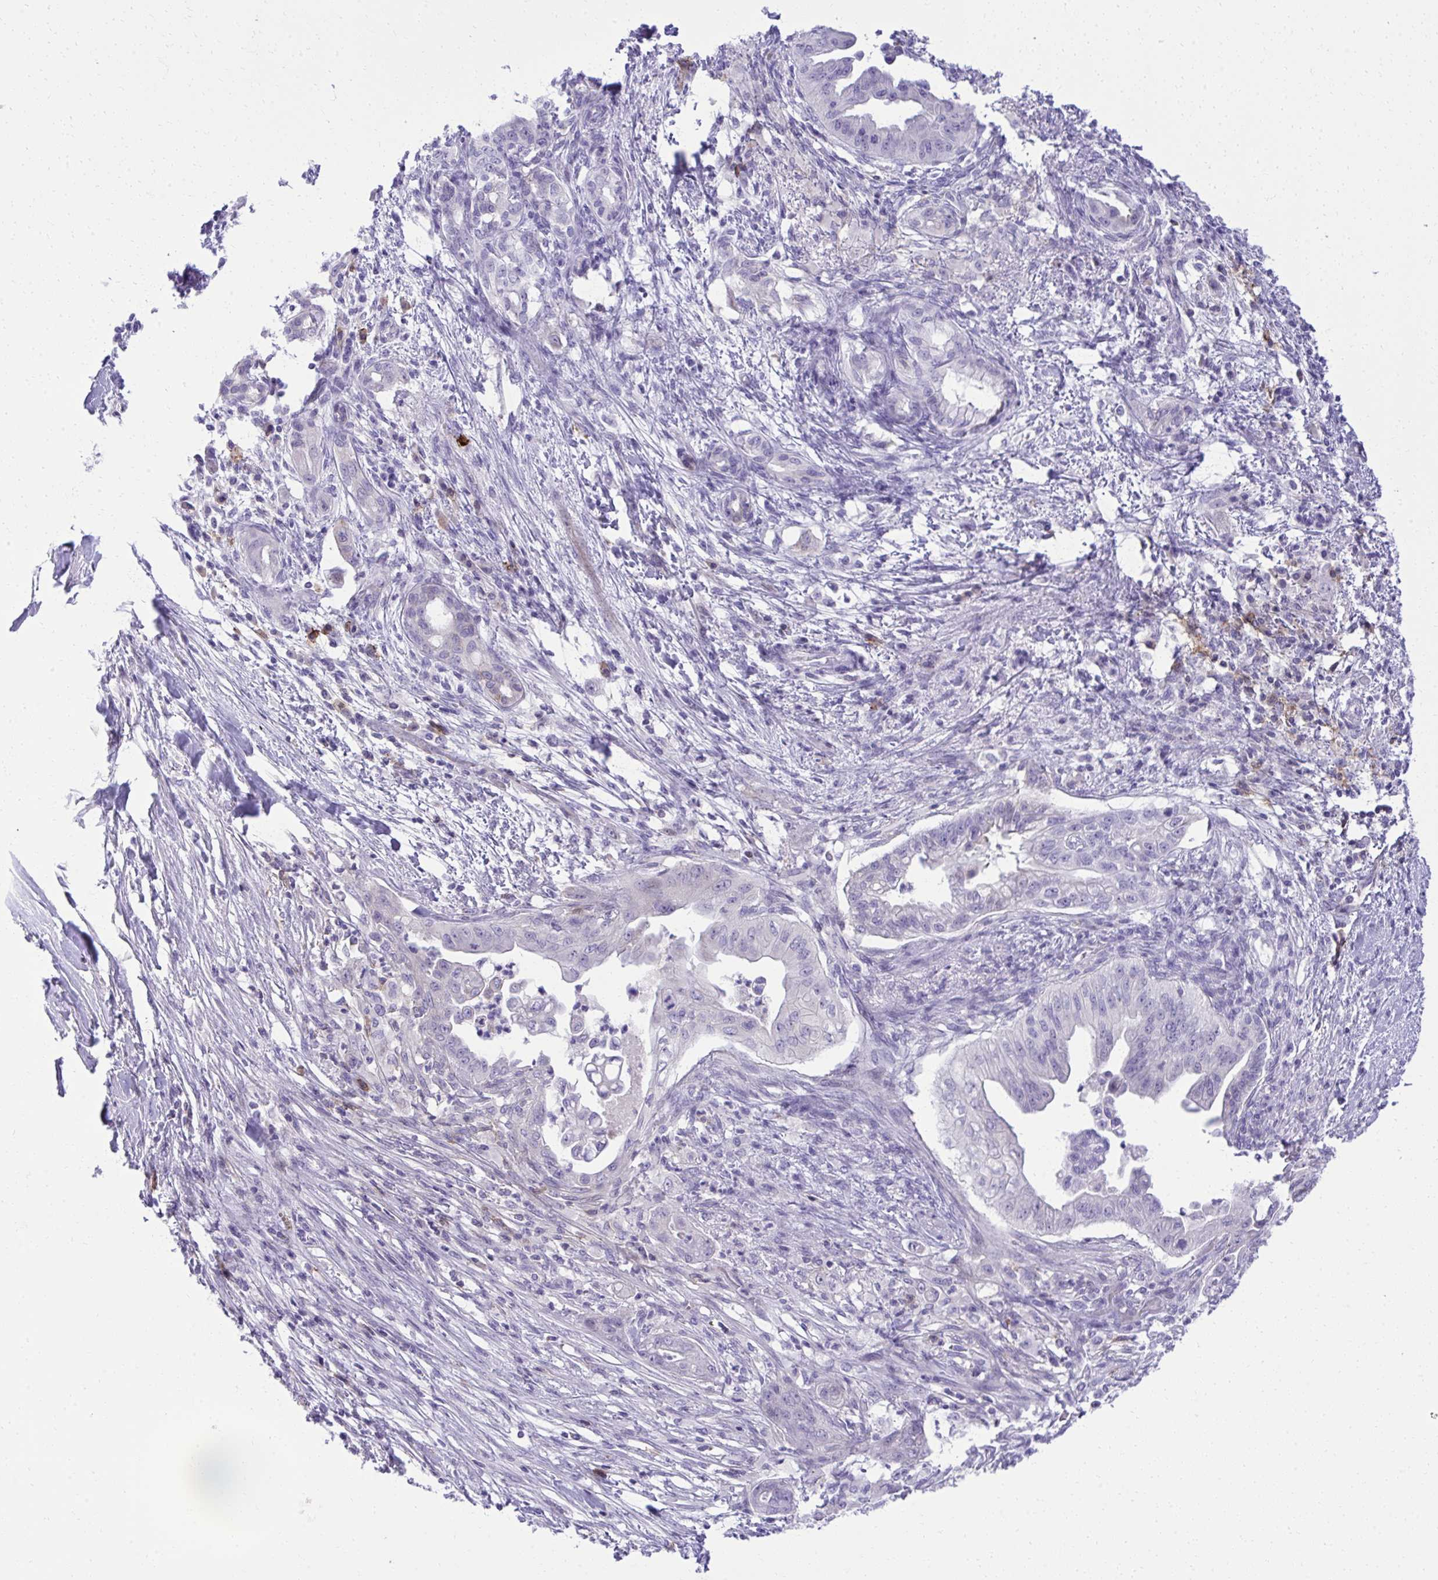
{"staining": {"intensity": "negative", "quantity": "none", "location": "none"}, "tissue": "pancreatic cancer", "cell_type": "Tumor cells", "image_type": "cancer", "snomed": [{"axis": "morphology", "description": "Adenocarcinoma, NOS"}, {"axis": "topography", "description": "Pancreas"}], "caption": "Human pancreatic adenocarcinoma stained for a protein using IHC demonstrates no expression in tumor cells.", "gene": "PITPNM3", "patient": {"sex": "male", "age": 58}}